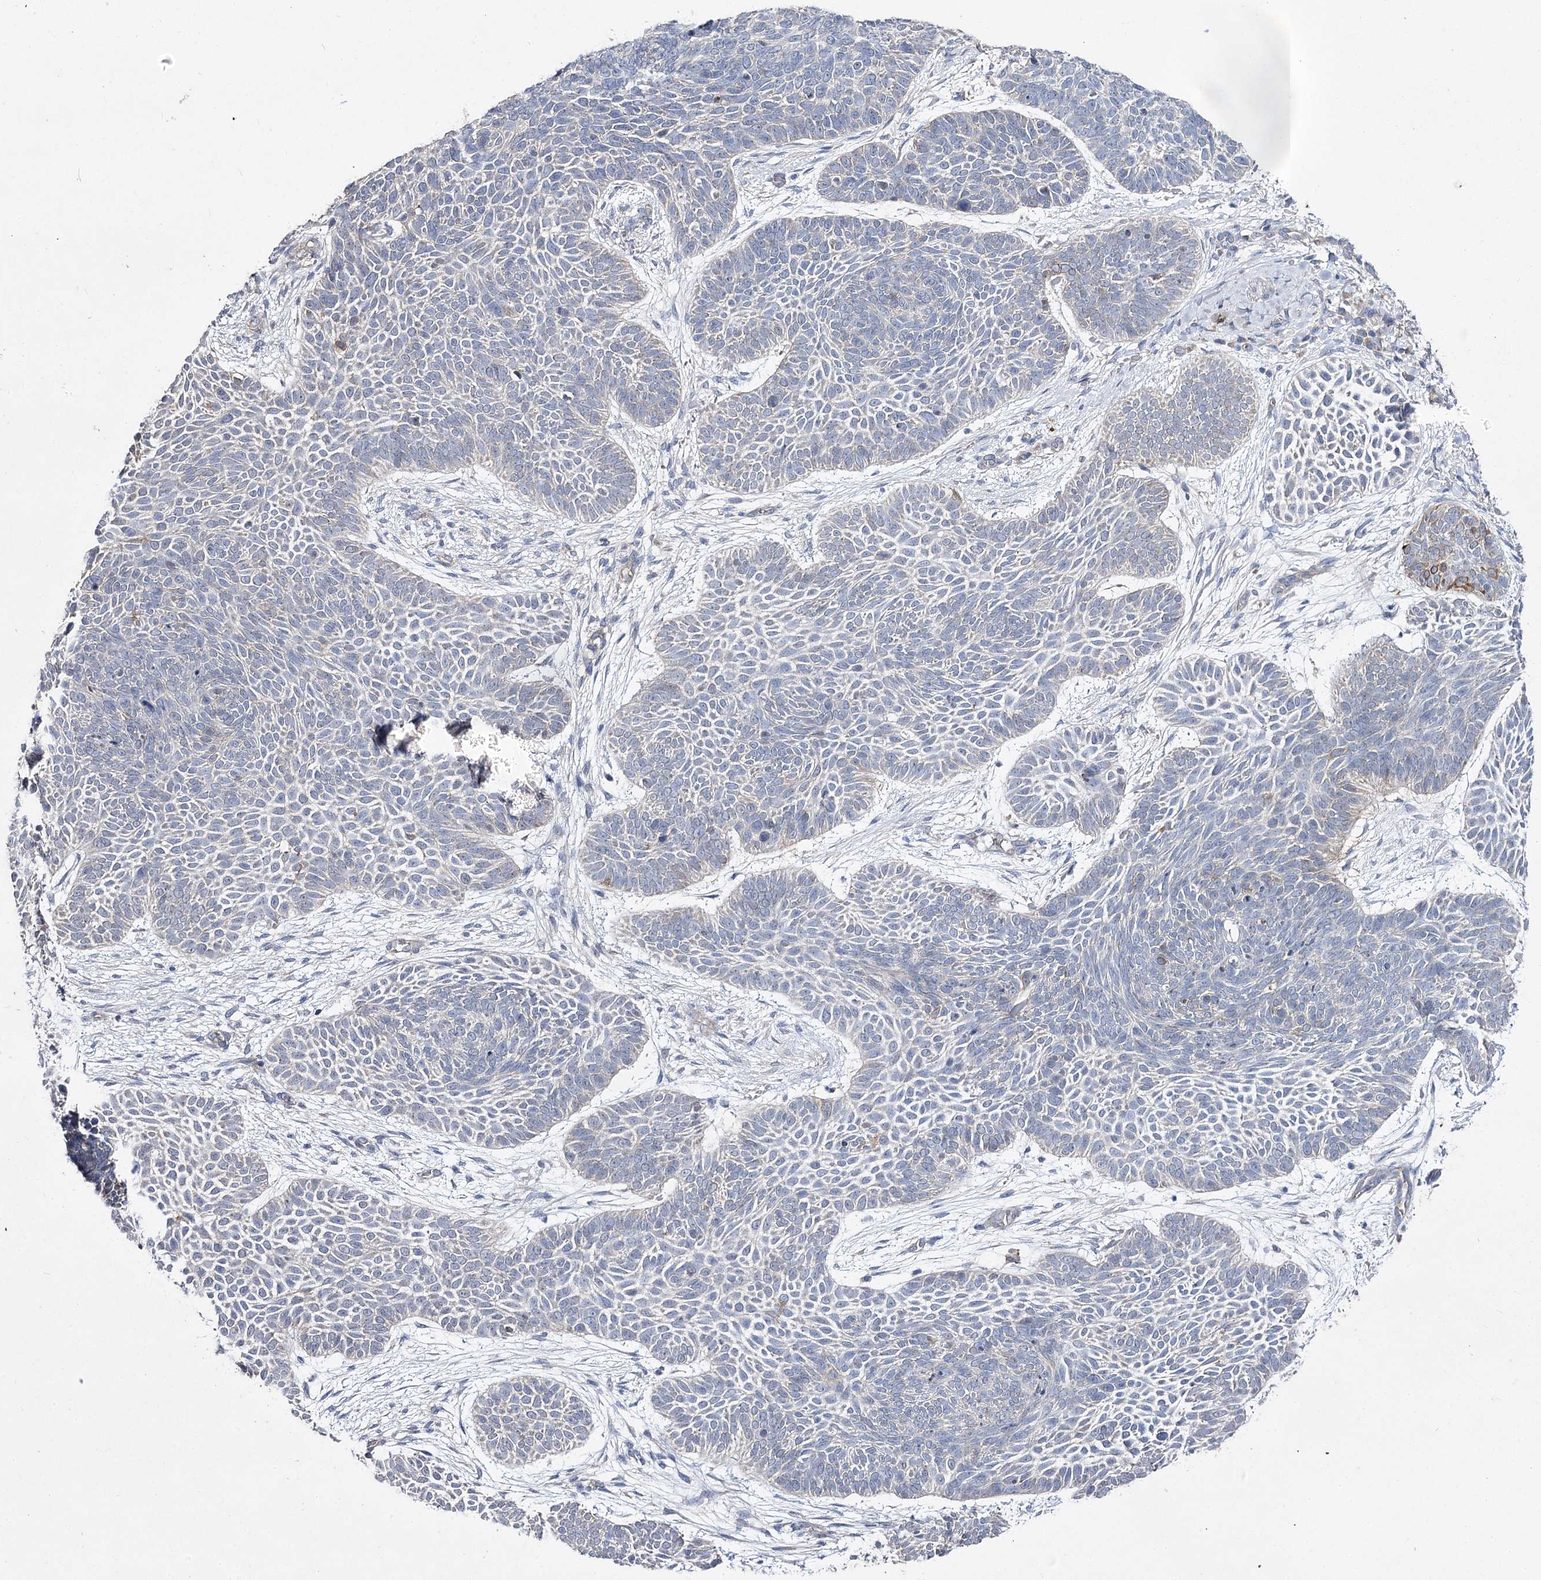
{"staining": {"intensity": "weak", "quantity": "<25%", "location": "cytoplasmic/membranous"}, "tissue": "skin cancer", "cell_type": "Tumor cells", "image_type": "cancer", "snomed": [{"axis": "morphology", "description": "Basal cell carcinoma"}, {"axis": "topography", "description": "Skin"}], "caption": "This is a photomicrograph of immunohistochemistry staining of basal cell carcinoma (skin), which shows no staining in tumor cells.", "gene": "AURKC", "patient": {"sex": "male", "age": 85}}